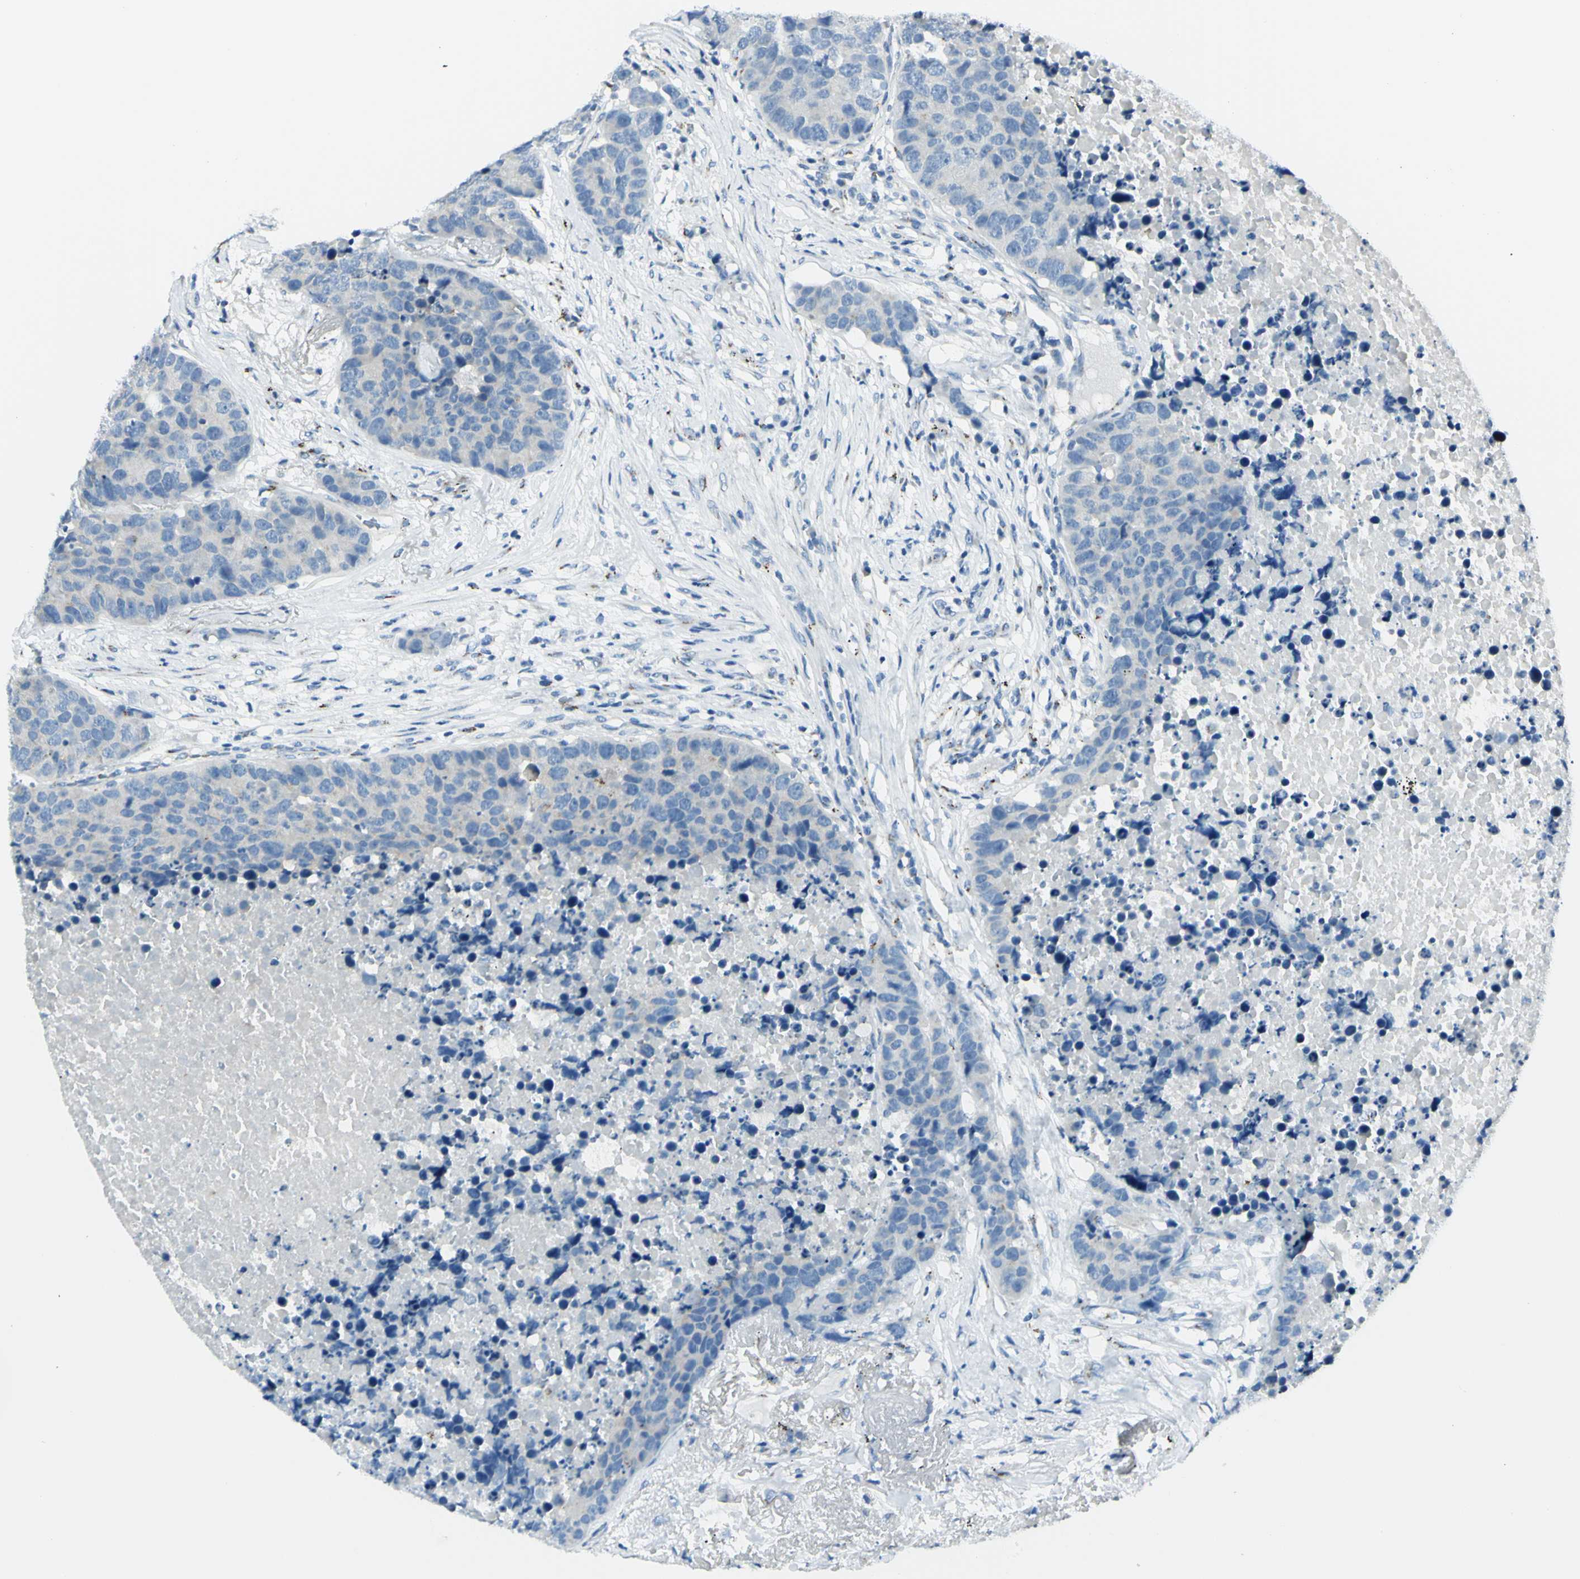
{"staining": {"intensity": "negative", "quantity": "none", "location": "none"}, "tissue": "carcinoid", "cell_type": "Tumor cells", "image_type": "cancer", "snomed": [{"axis": "morphology", "description": "Carcinoid, malignant, NOS"}, {"axis": "topography", "description": "Lung"}], "caption": "This photomicrograph is of carcinoid stained with immunohistochemistry (IHC) to label a protein in brown with the nuclei are counter-stained blue. There is no positivity in tumor cells.", "gene": "B4GALT1", "patient": {"sex": "male", "age": 60}}